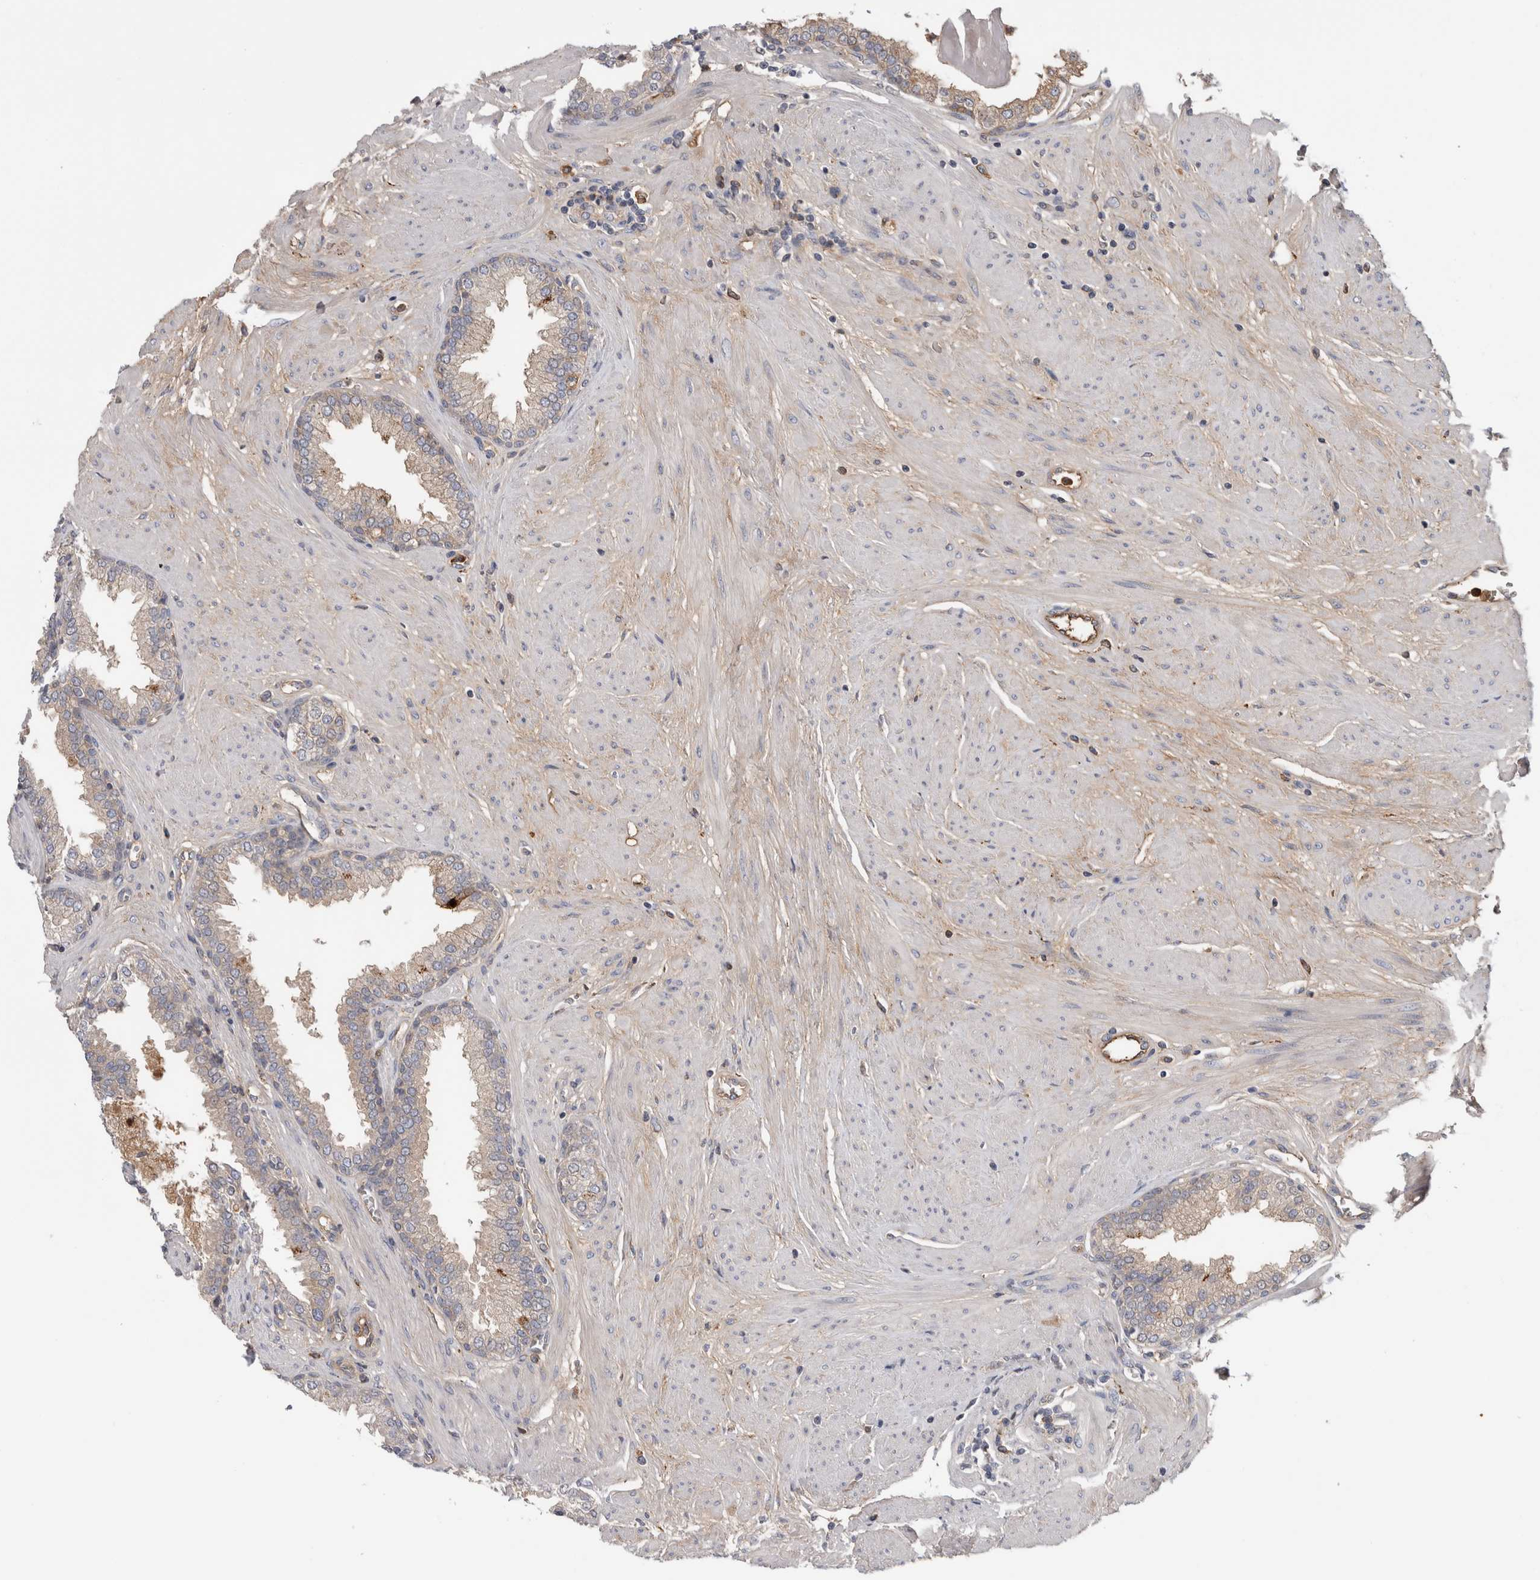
{"staining": {"intensity": "weak", "quantity": "<25%", "location": "cytoplasmic/membranous"}, "tissue": "prostate", "cell_type": "Glandular cells", "image_type": "normal", "snomed": [{"axis": "morphology", "description": "Normal tissue, NOS"}, {"axis": "topography", "description": "Prostate"}], "caption": "DAB (3,3'-diaminobenzidine) immunohistochemical staining of normal human prostate exhibits no significant staining in glandular cells.", "gene": "TBCE", "patient": {"sex": "male", "age": 51}}